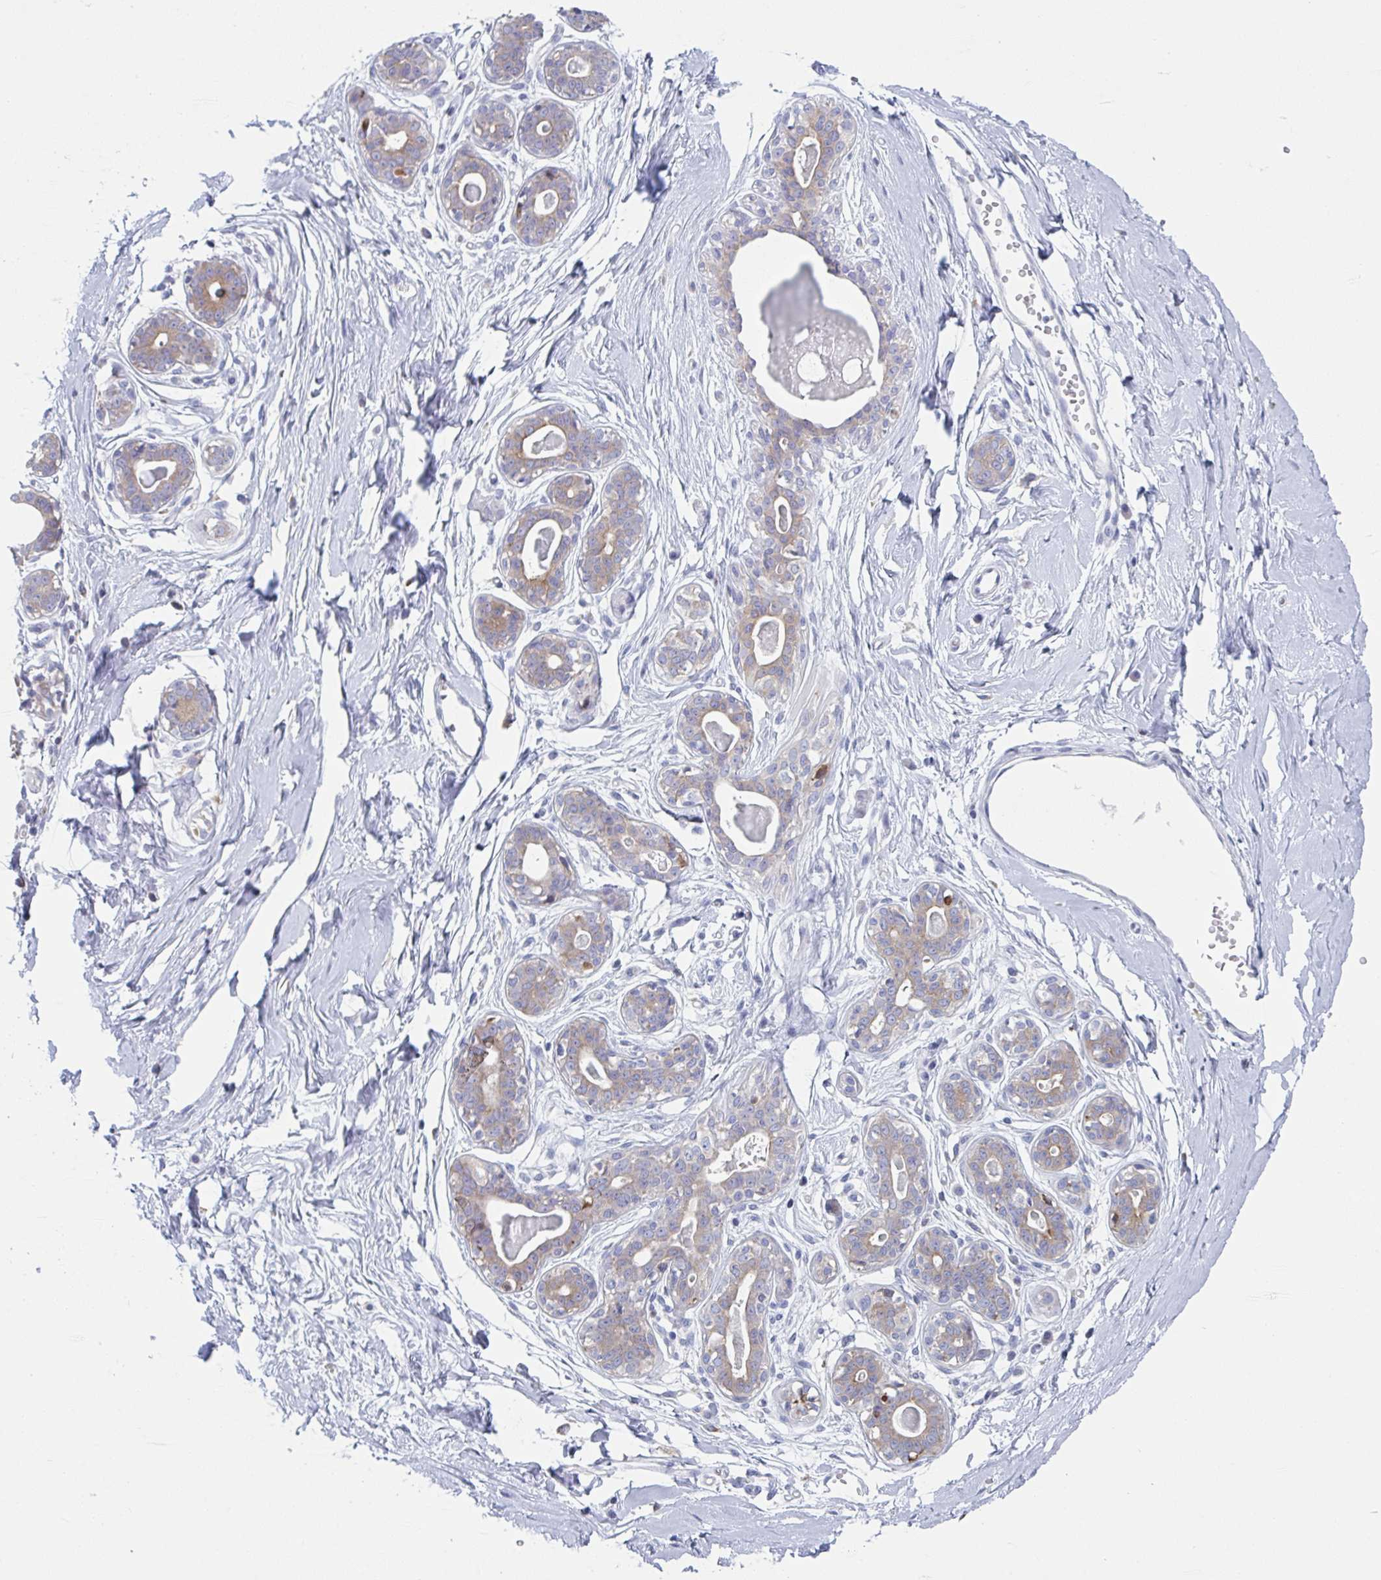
{"staining": {"intensity": "negative", "quantity": "none", "location": "none"}, "tissue": "breast", "cell_type": "Adipocytes", "image_type": "normal", "snomed": [{"axis": "morphology", "description": "Normal tissue, NOS"}, {"axis": "topography", "description": "Breast"}], "caption": "Breast stained for a protein using IHC displays no staining adipocytes.", "gene": "NIPSNAP1", "patient": {"sex": "female", "age": 45}}